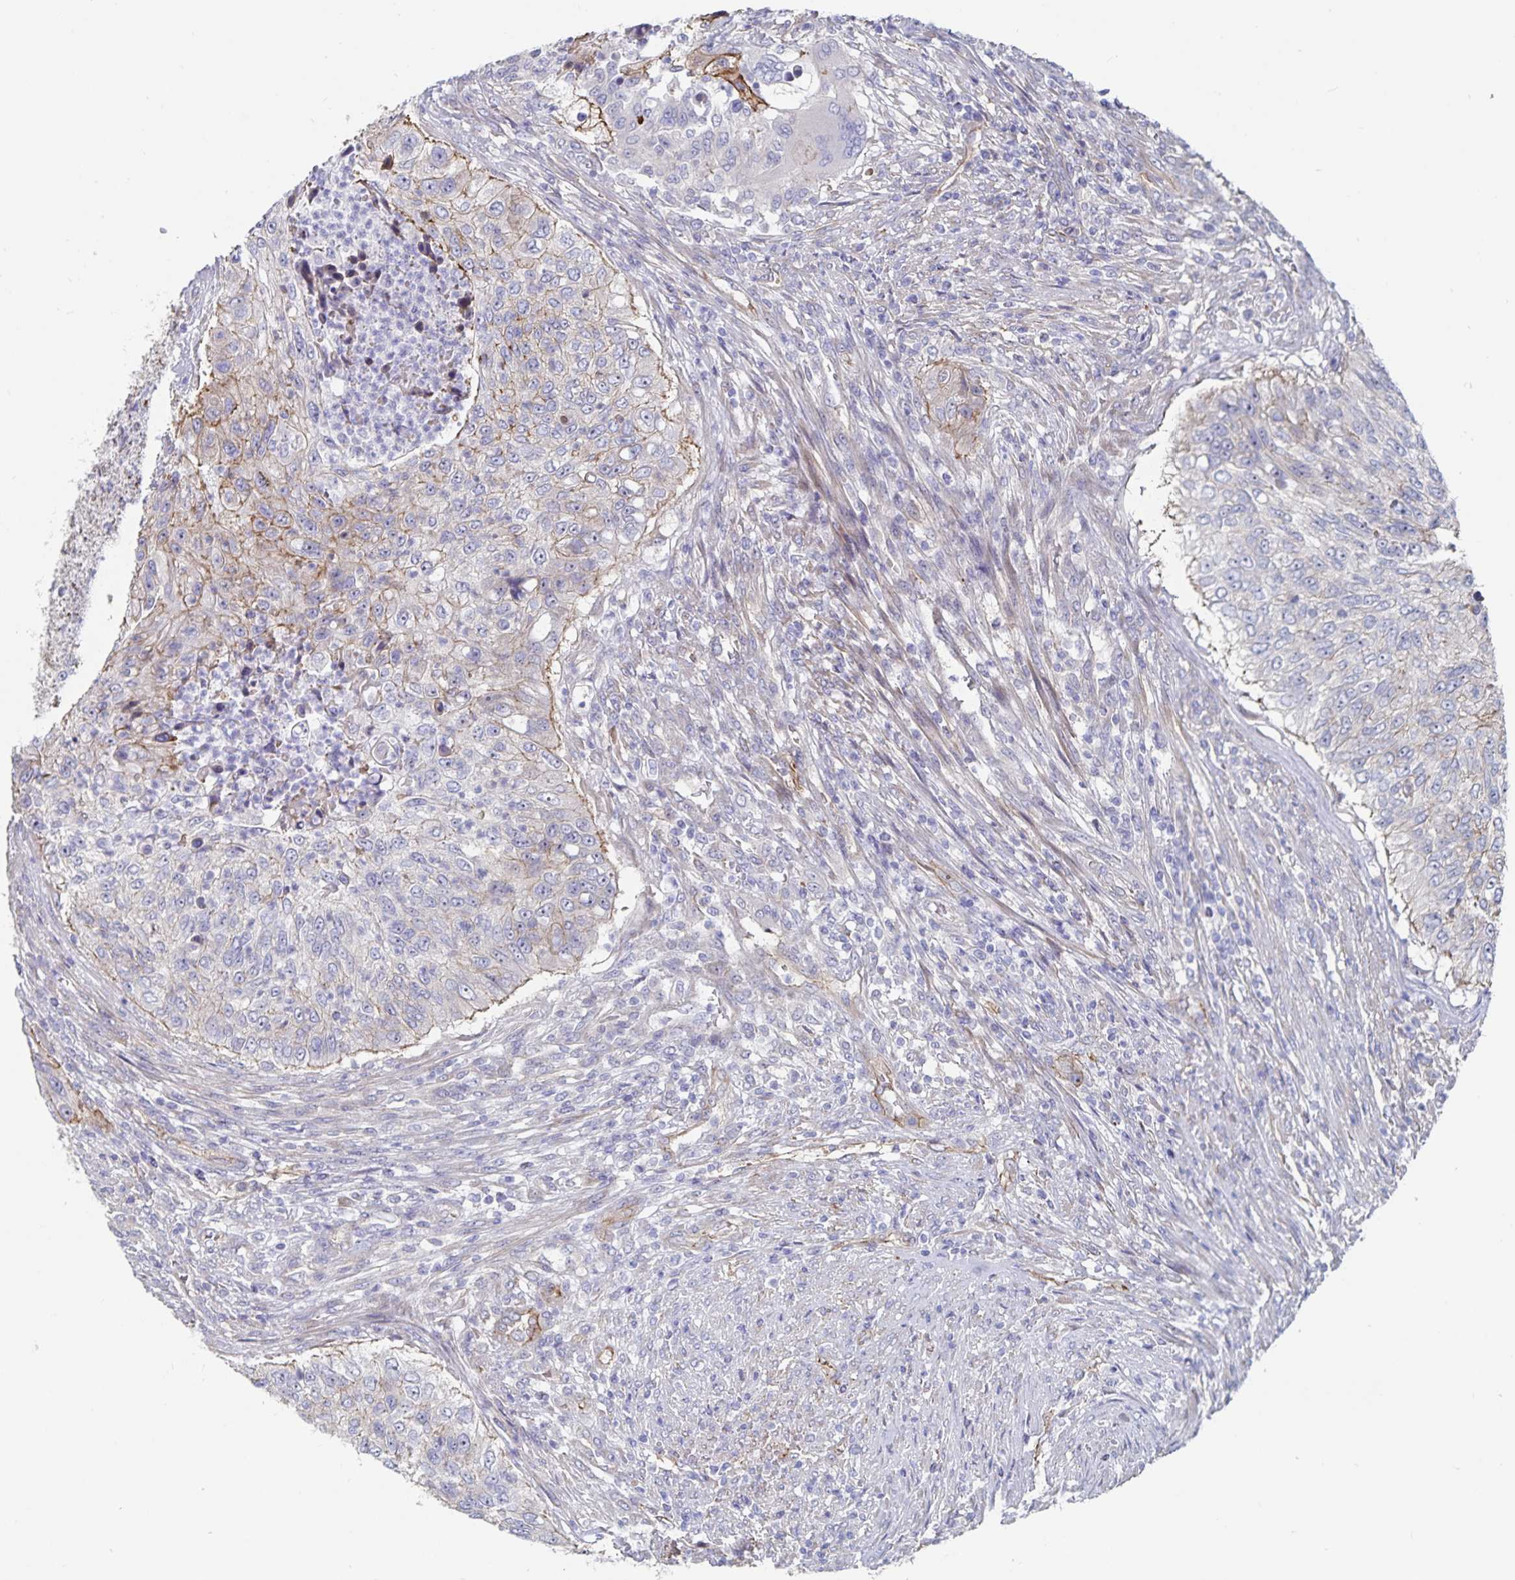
{"staining": {"intensity": "weak", "quantity": "<25%", "location": "cytoplasmic/membranous"}, "tissue": "urothelial cancer", "cell_type": "Tumor cells", "image_type": "cancer", "snomed": [{"axis": "morphology", "description": "Urothelial carcinoma, High grade"}, {"axis": "topography", "description": "Urinary bladder"}], "caption": "Histopathology image shows no significant protein staining in tumor cells of urothelial cancer. (DAB immunohistochemistry with hematoxylin counter stain).", "gene": "SSTR1", "patient": {"sex": "female", "age": 60}}